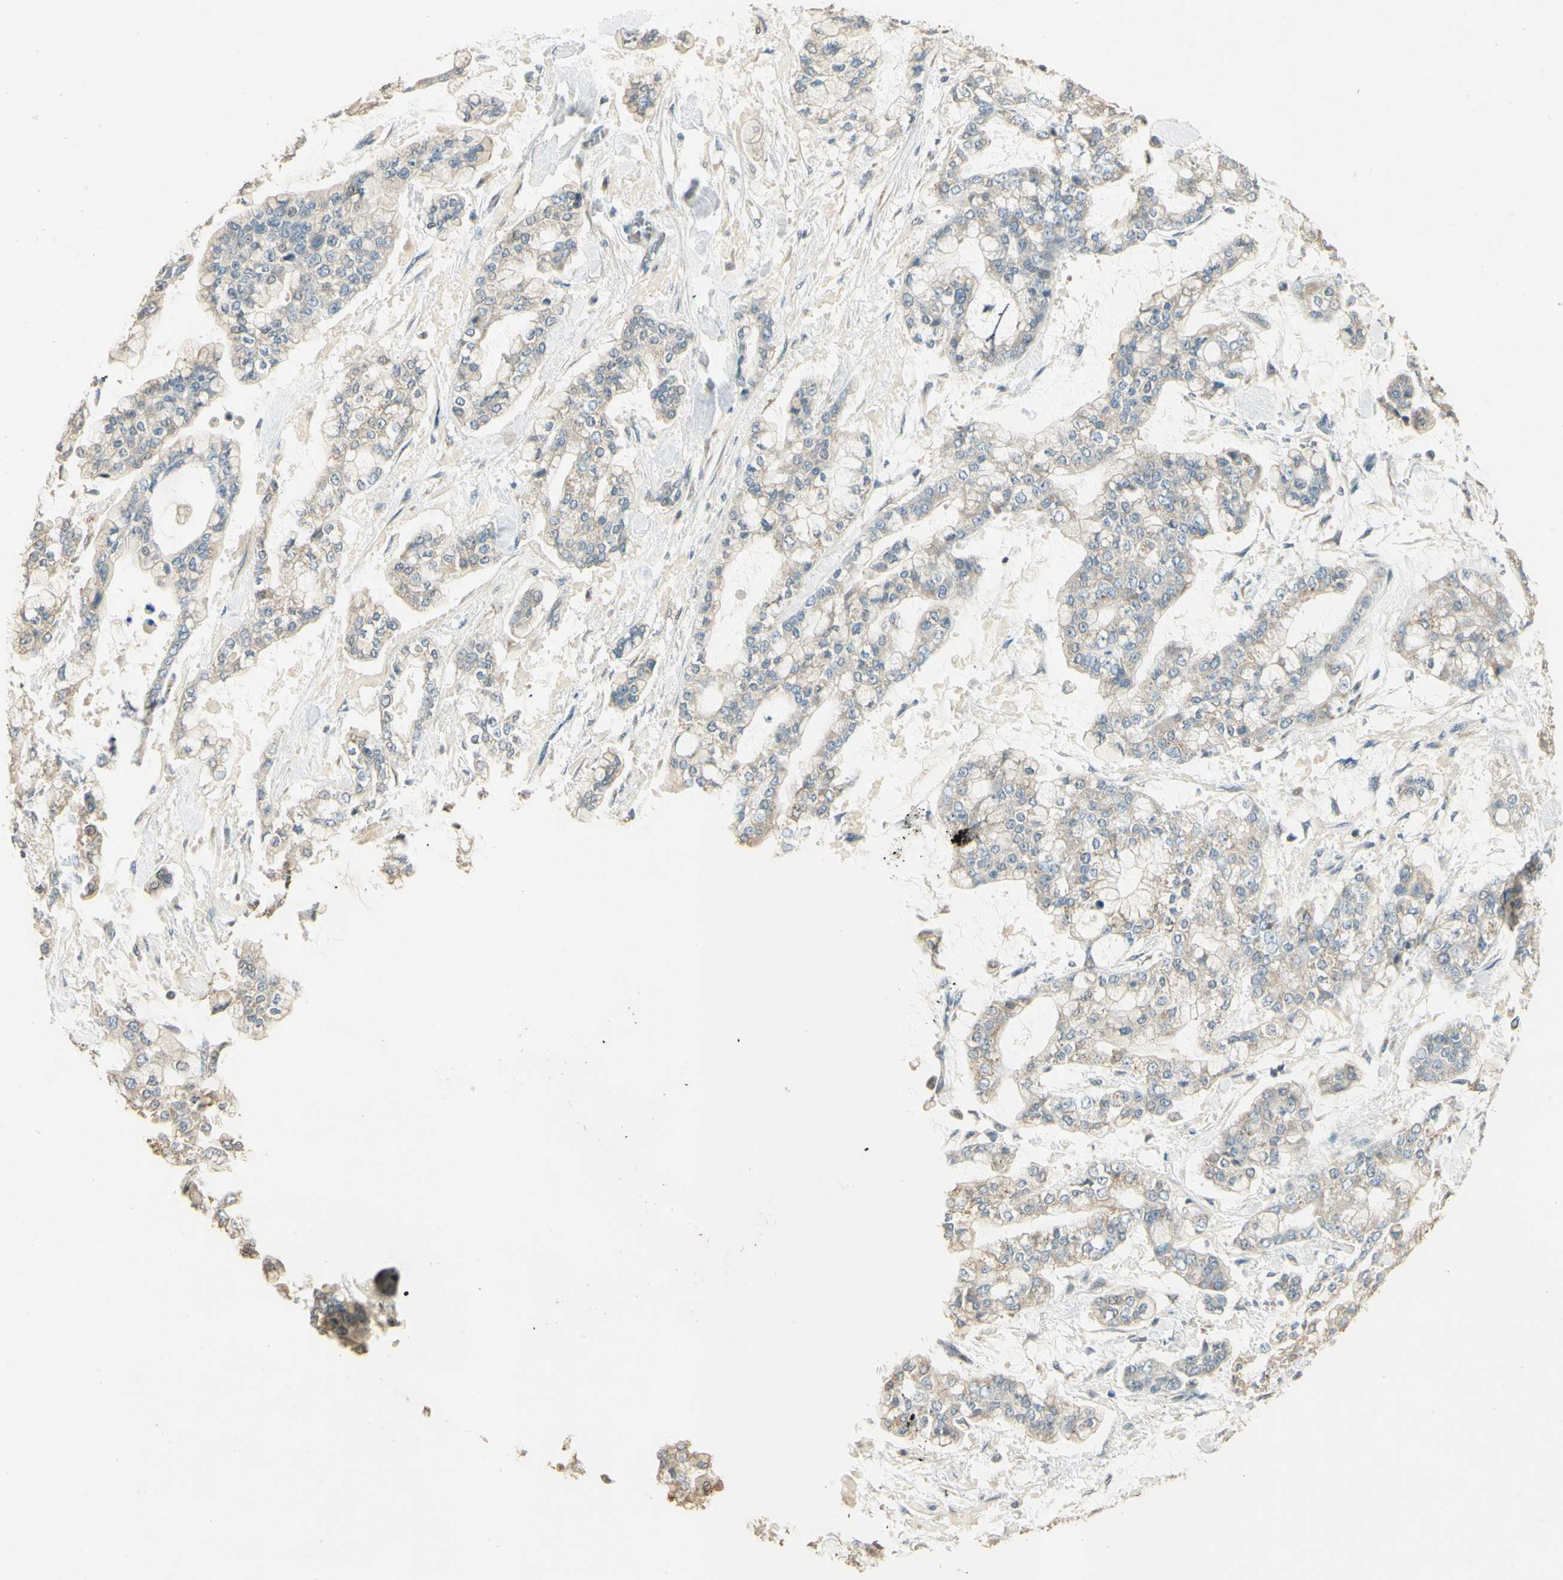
{"staining": {"intensity": "weak", "quantity": "25%-75%", "location": "cytoplasmic/membranous"}, "tissue": "stomach cancer", "cell_type": "Tumor cells", "image_type": "cancer", "snomed": [{"axis": "morphology", "description": "Normal tissue, NOS"}, {"axis": "morphology", "description": "Adenocarcinoma, NOS"}, {"axis": "topography", "description": "Stomach, upper"}, {"axis": "topography", "description": "Stomach"}], "caption": "A low amount of weak cytoplasmic/membranous staining is appreciated in approximately 25%-75% of tumor cells in stomach adenocarcinoma tissue.", "gene": "UXS1", "patient": {"sex": "male", "age": 76}}